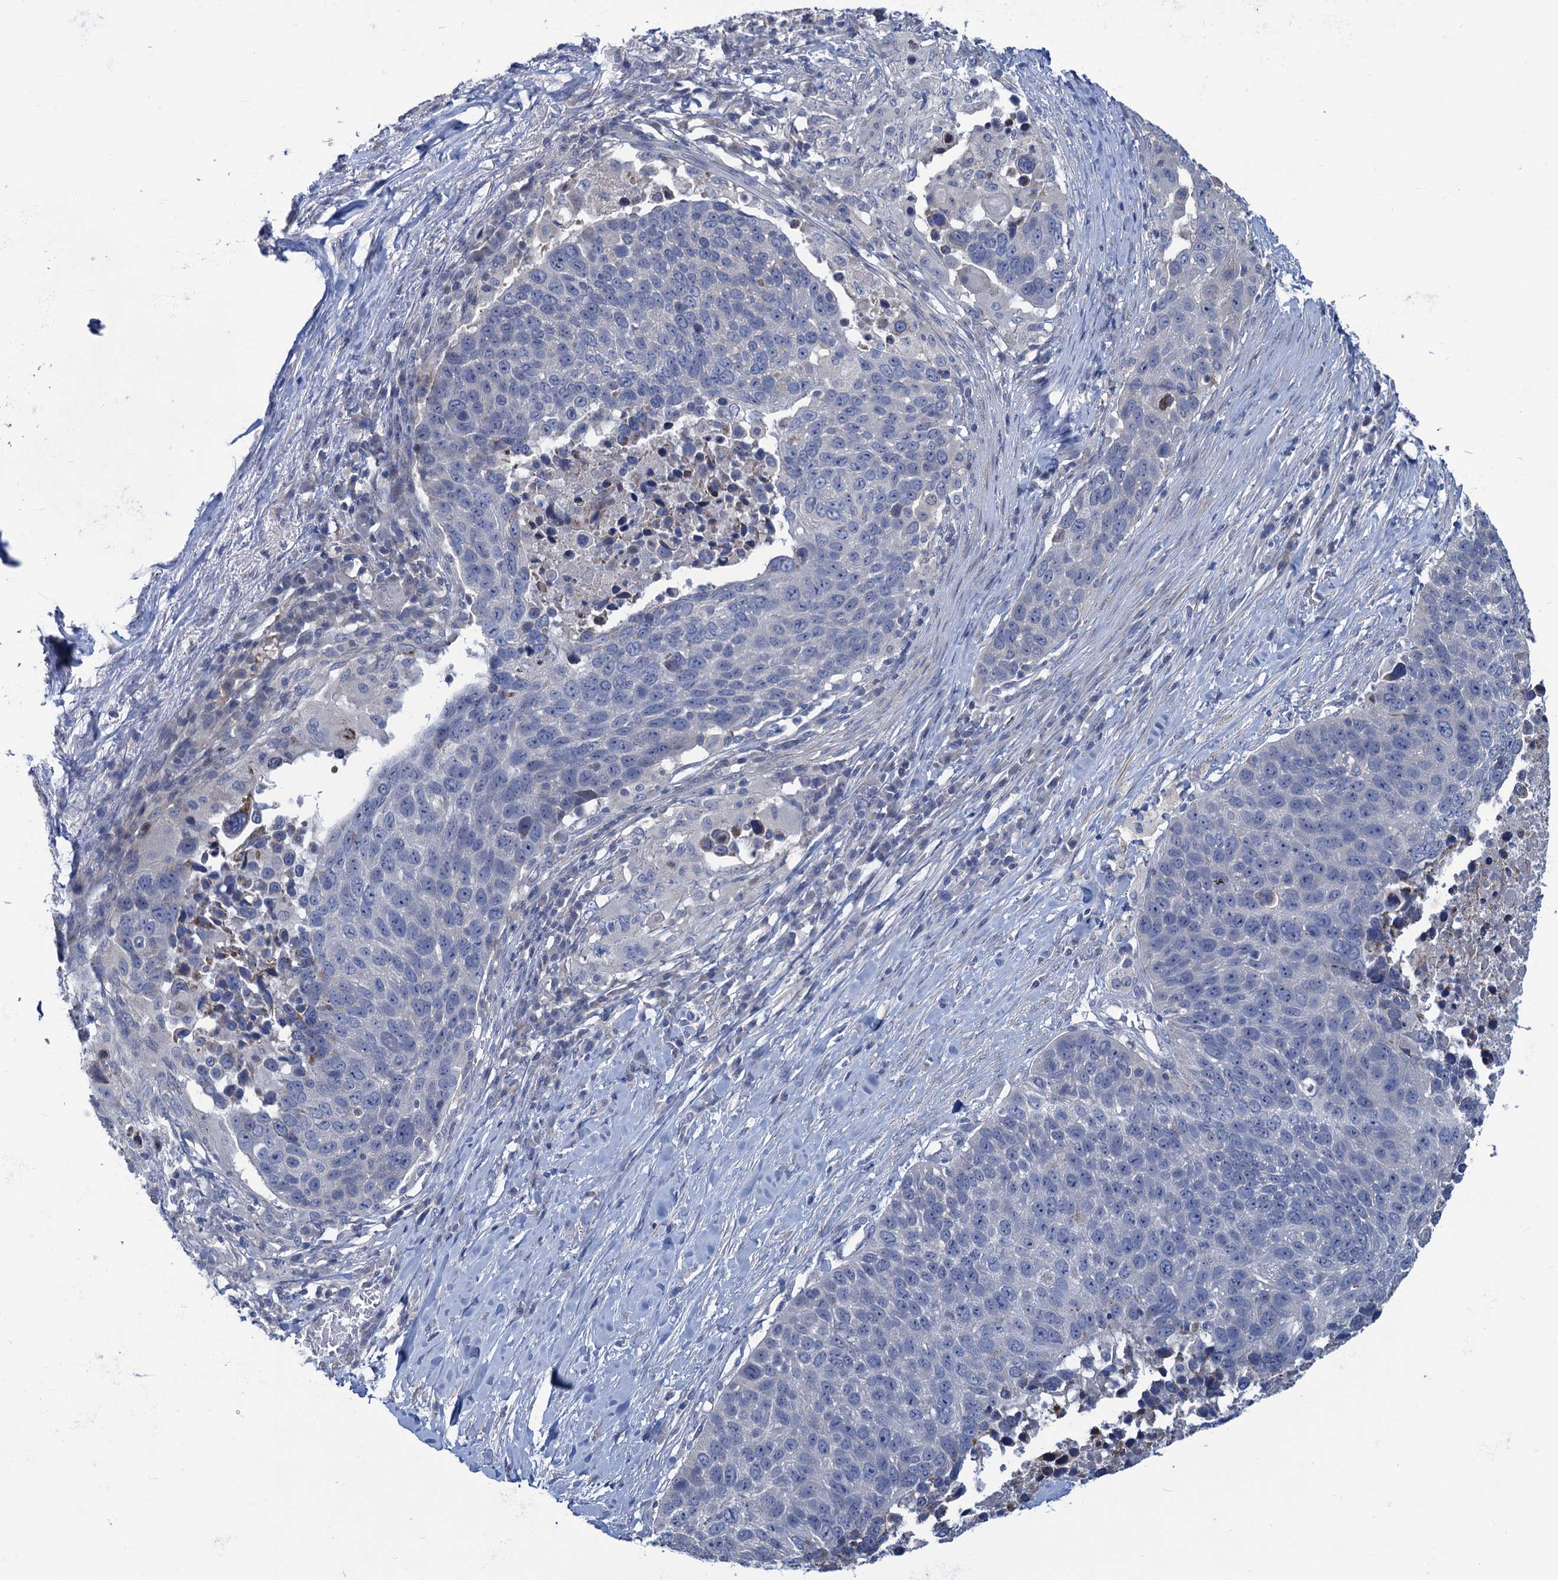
{"staining": {"intensity": "negative", "quantity": "none", "location": "none"}, "tissue": "lung cancer", "cell_type": "Tumor cells", "image_type": "cancer", "snomed": [{"axis": "morphology", "description": "Normal tissue, NOS"}, {"axis": "morphology", "description": "Squamous cell carcinoma, NOS"}, {"axis": "topography", "description": "Lymph node"}, {"axis": "topography", "description": "Lung"}], "caption": "DAB immunohistochemical staining of squamous cell carcinoma (lung) exhibits no significant staining in tumor cells.", "gene": "ESYT3", "patient": {"sex": "male", "age": 66}}